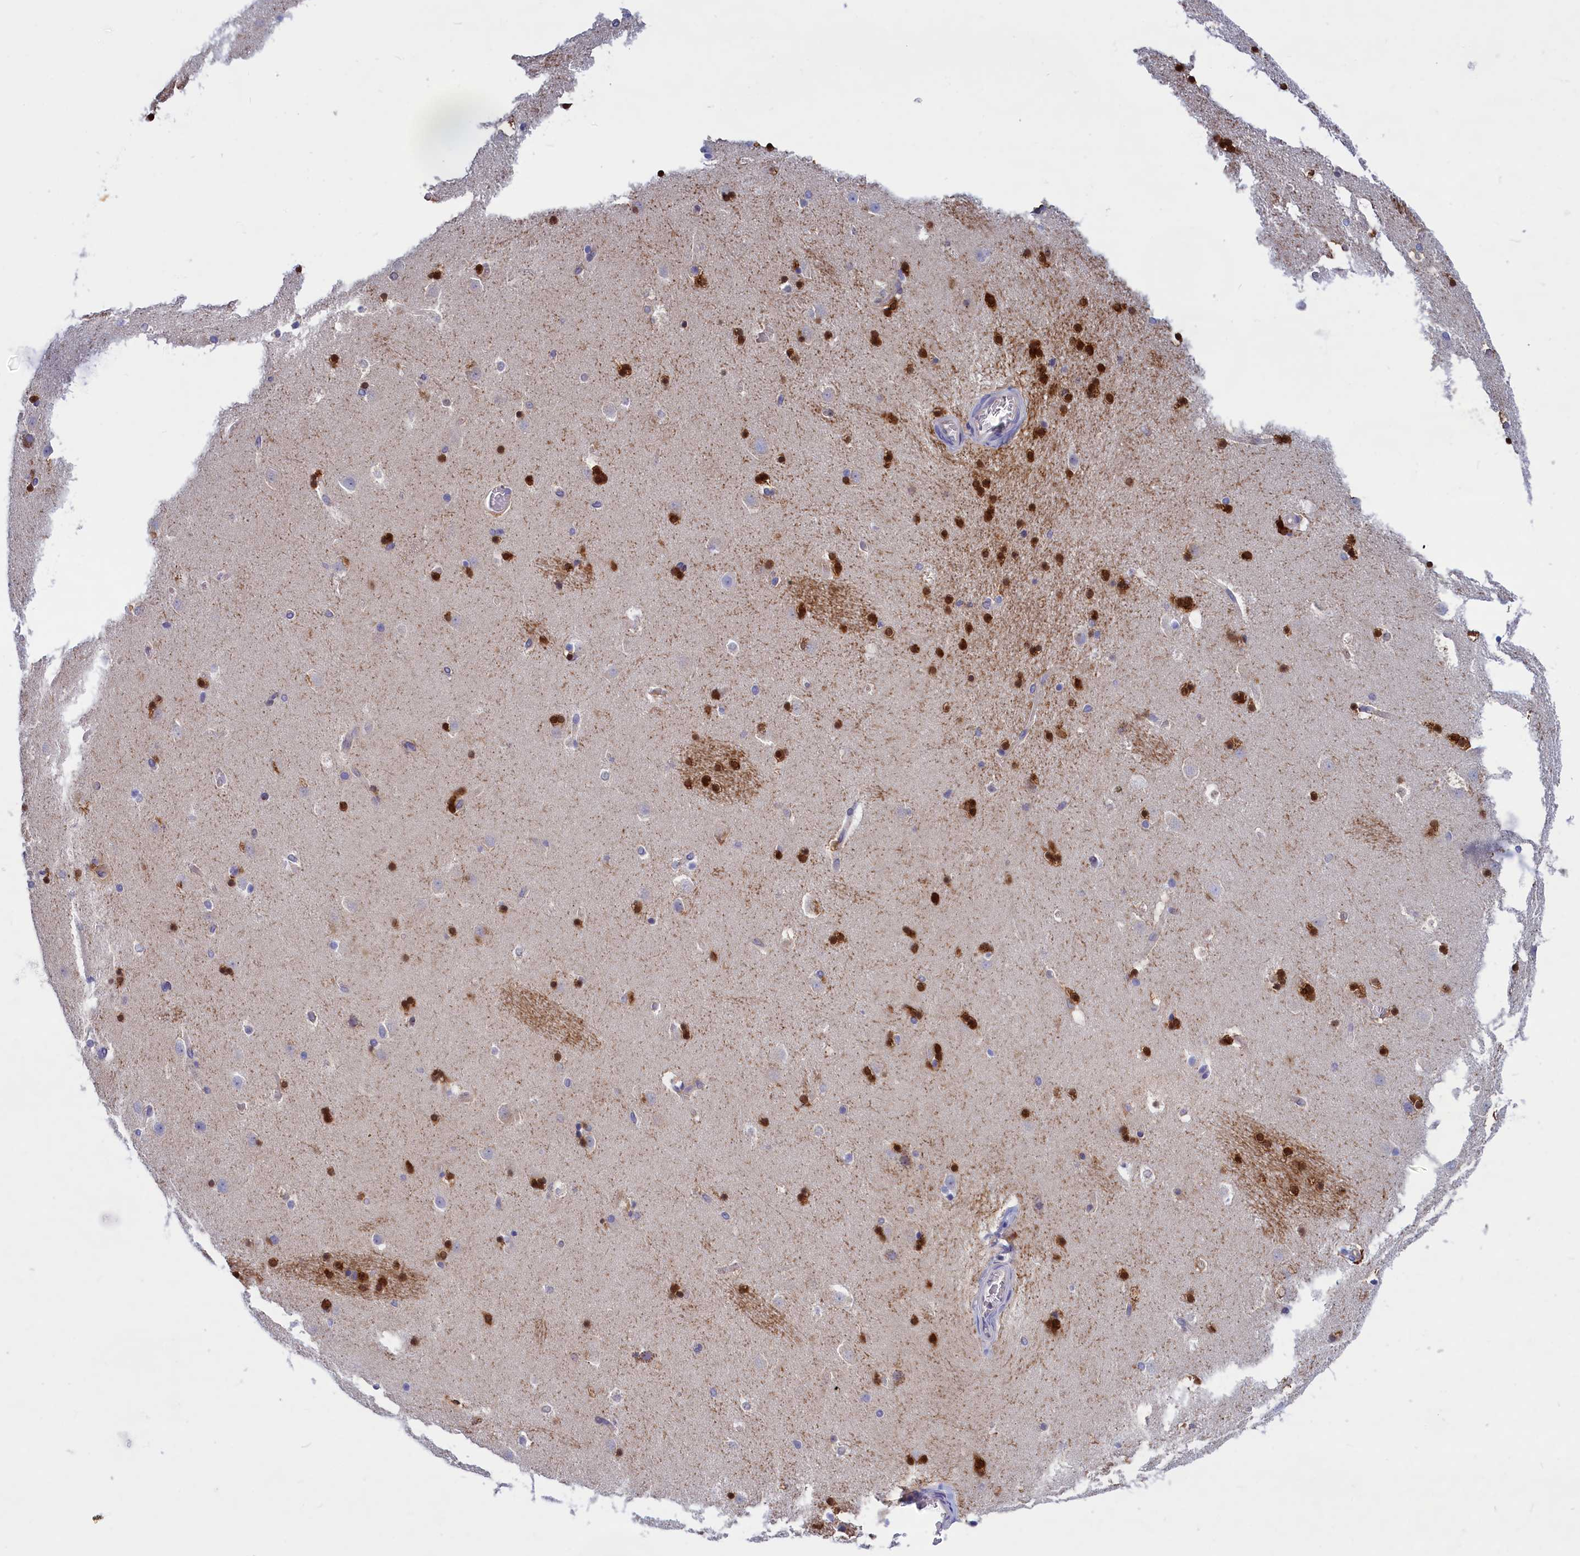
{"staining": {"intensity": "negative", "quantity": "none", "location": "none"}, "tissue": "caudate", "cell_type": "Glial cells", "image_type": "normal", "snomed": [{"axis": "morphology", "description": "Normal tissue, NOS"}, {"axis": "topography", "description": "Lateral ventricle wall"}], "caption": "This is an IHC photomicrograph of benign caudate. There is no staining in glial cells.", "gene": "ABCC12", "patient": {"sex": "male", "age": 45}}